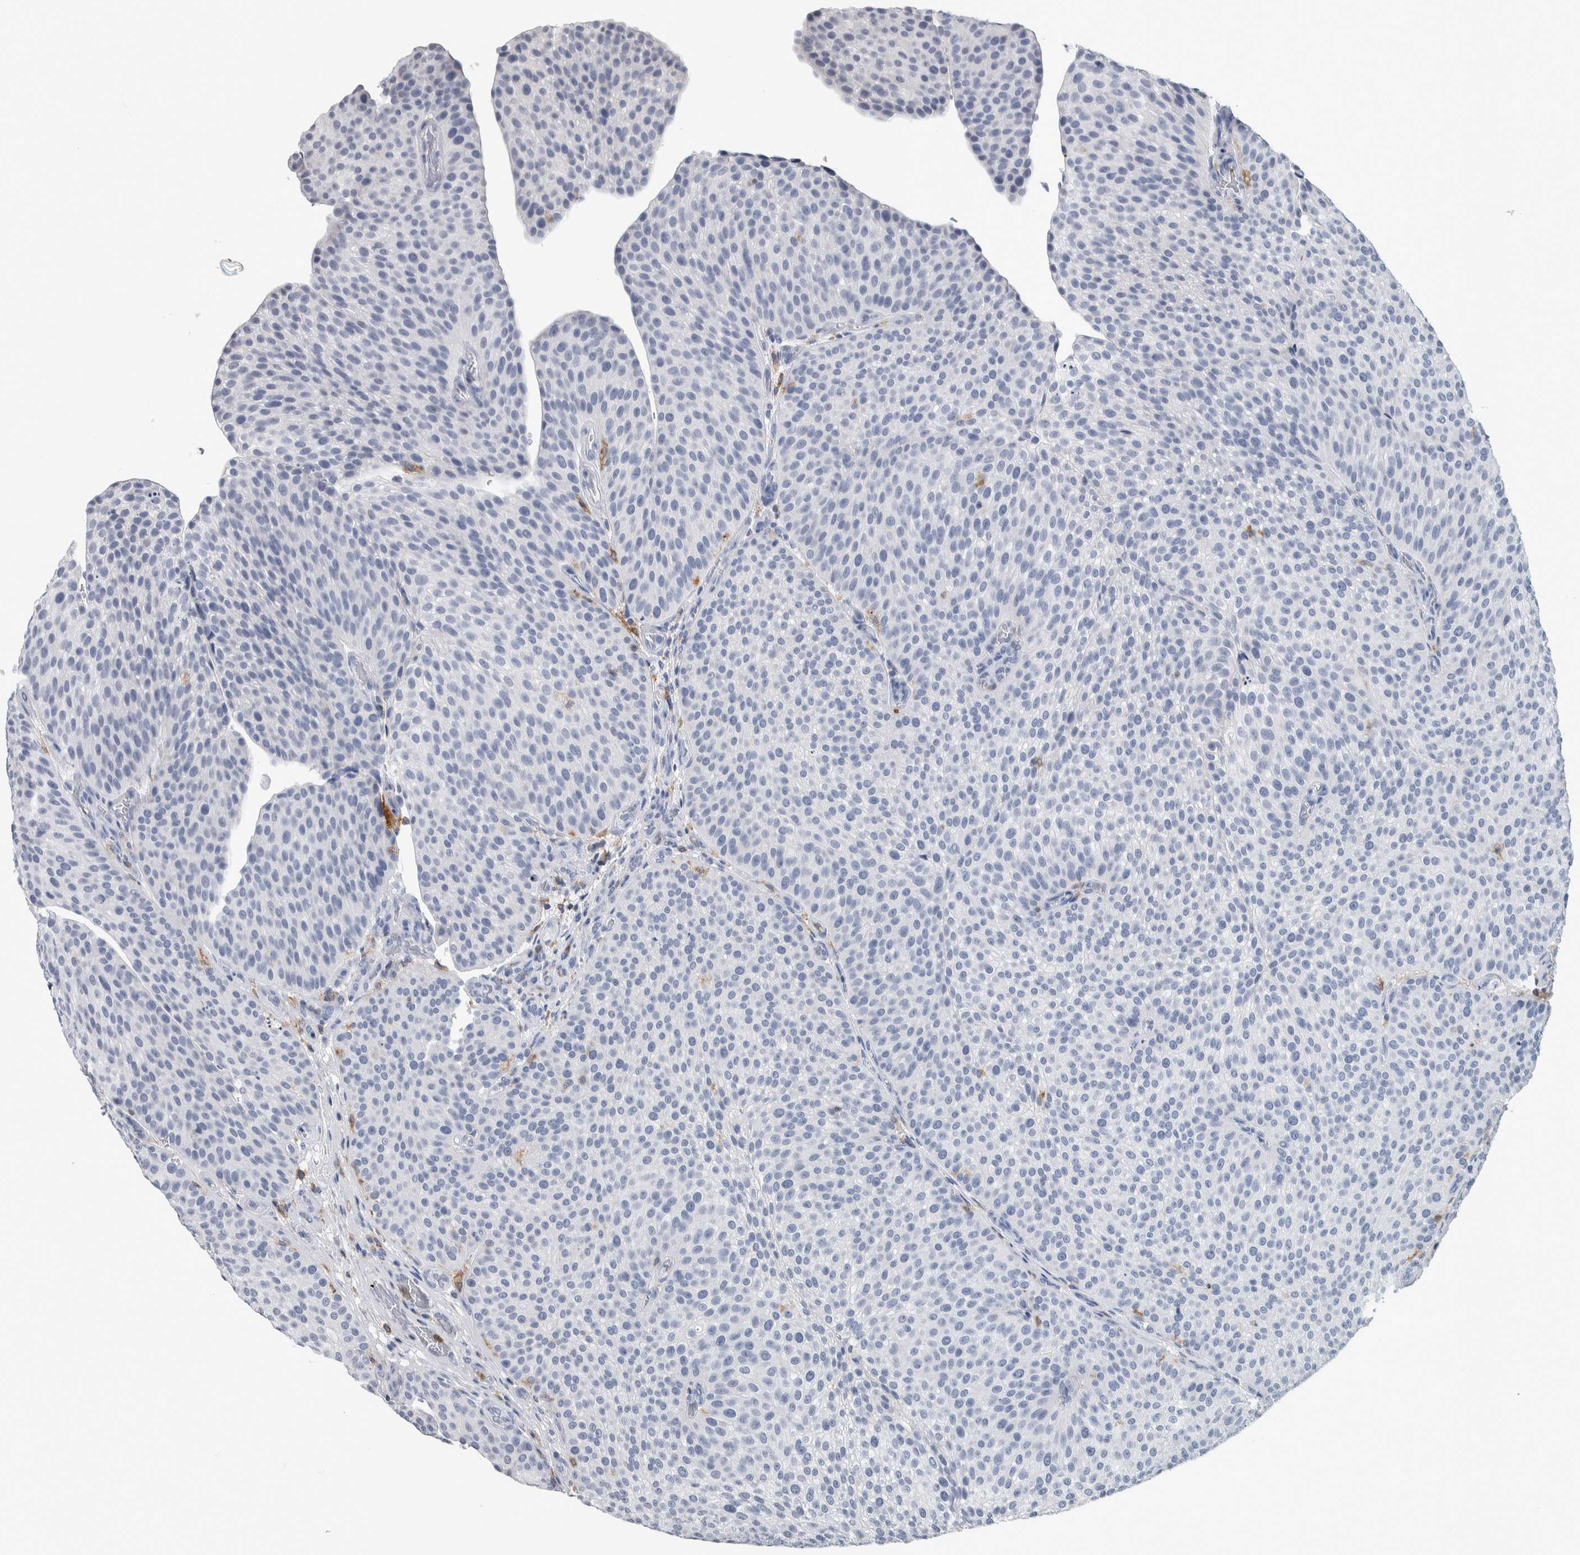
{"staining": {"intensity": "negative", "quantity": "none", "location": "none"}, "tissue": "urothelial cancer", "cell_type": "Tumor cells", "image_type": "cancer", "snomed": [{"axis": "morphology", "description": "Normal tissue, NOS"}, {"axis": "morphology", "description": "Urothelial carcinoma, Low grade"}, {"axis": "topography", "description": "Smooth muscle"}, {"axis": "topography", "description": "Urinary bladder"}], "caption": "There is no significant staining in tumor cells of urothelial carcinoma (low-grade).", "gene": "SKAP2", "patient": {"sex": "male", "age": 60}}